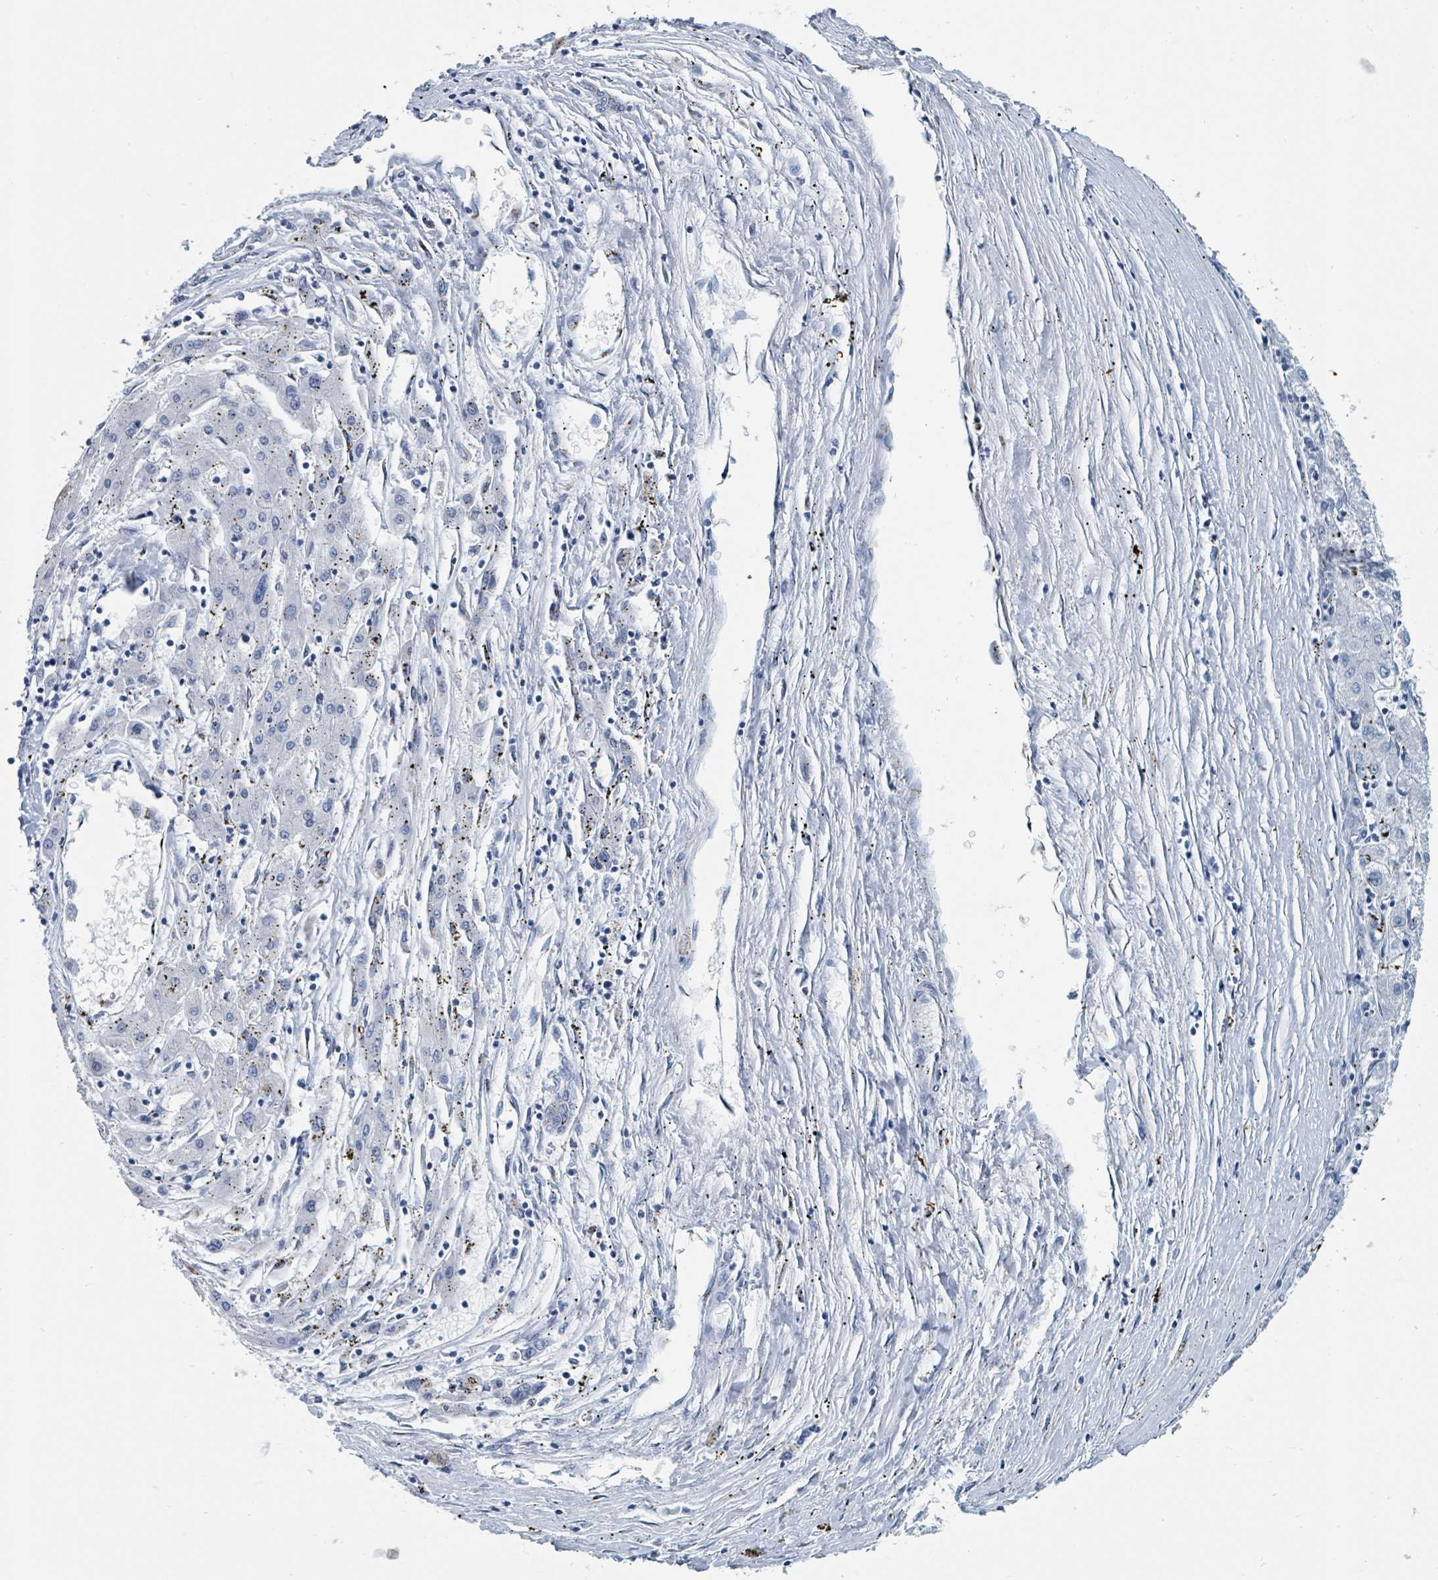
{"staining": {"intensity": "negative", "quantity": "none", "location": "none"}, "tissue": "liver cancer", "cell_type": "Tumor cells", "image_type": "cancer", "snomed": [{"axis": "morphology", "description": "Carcinoma, Hepatocellular, NOS"}, {"axis": "topography", "description": "Liver"}], "caption": "Immunohistochemistry of human liver hepatocellular carcinoma demonstrates no positivity in tumor cells.", "gene": "DCAF5", "patient": {"sex": "male", "age": 72}}